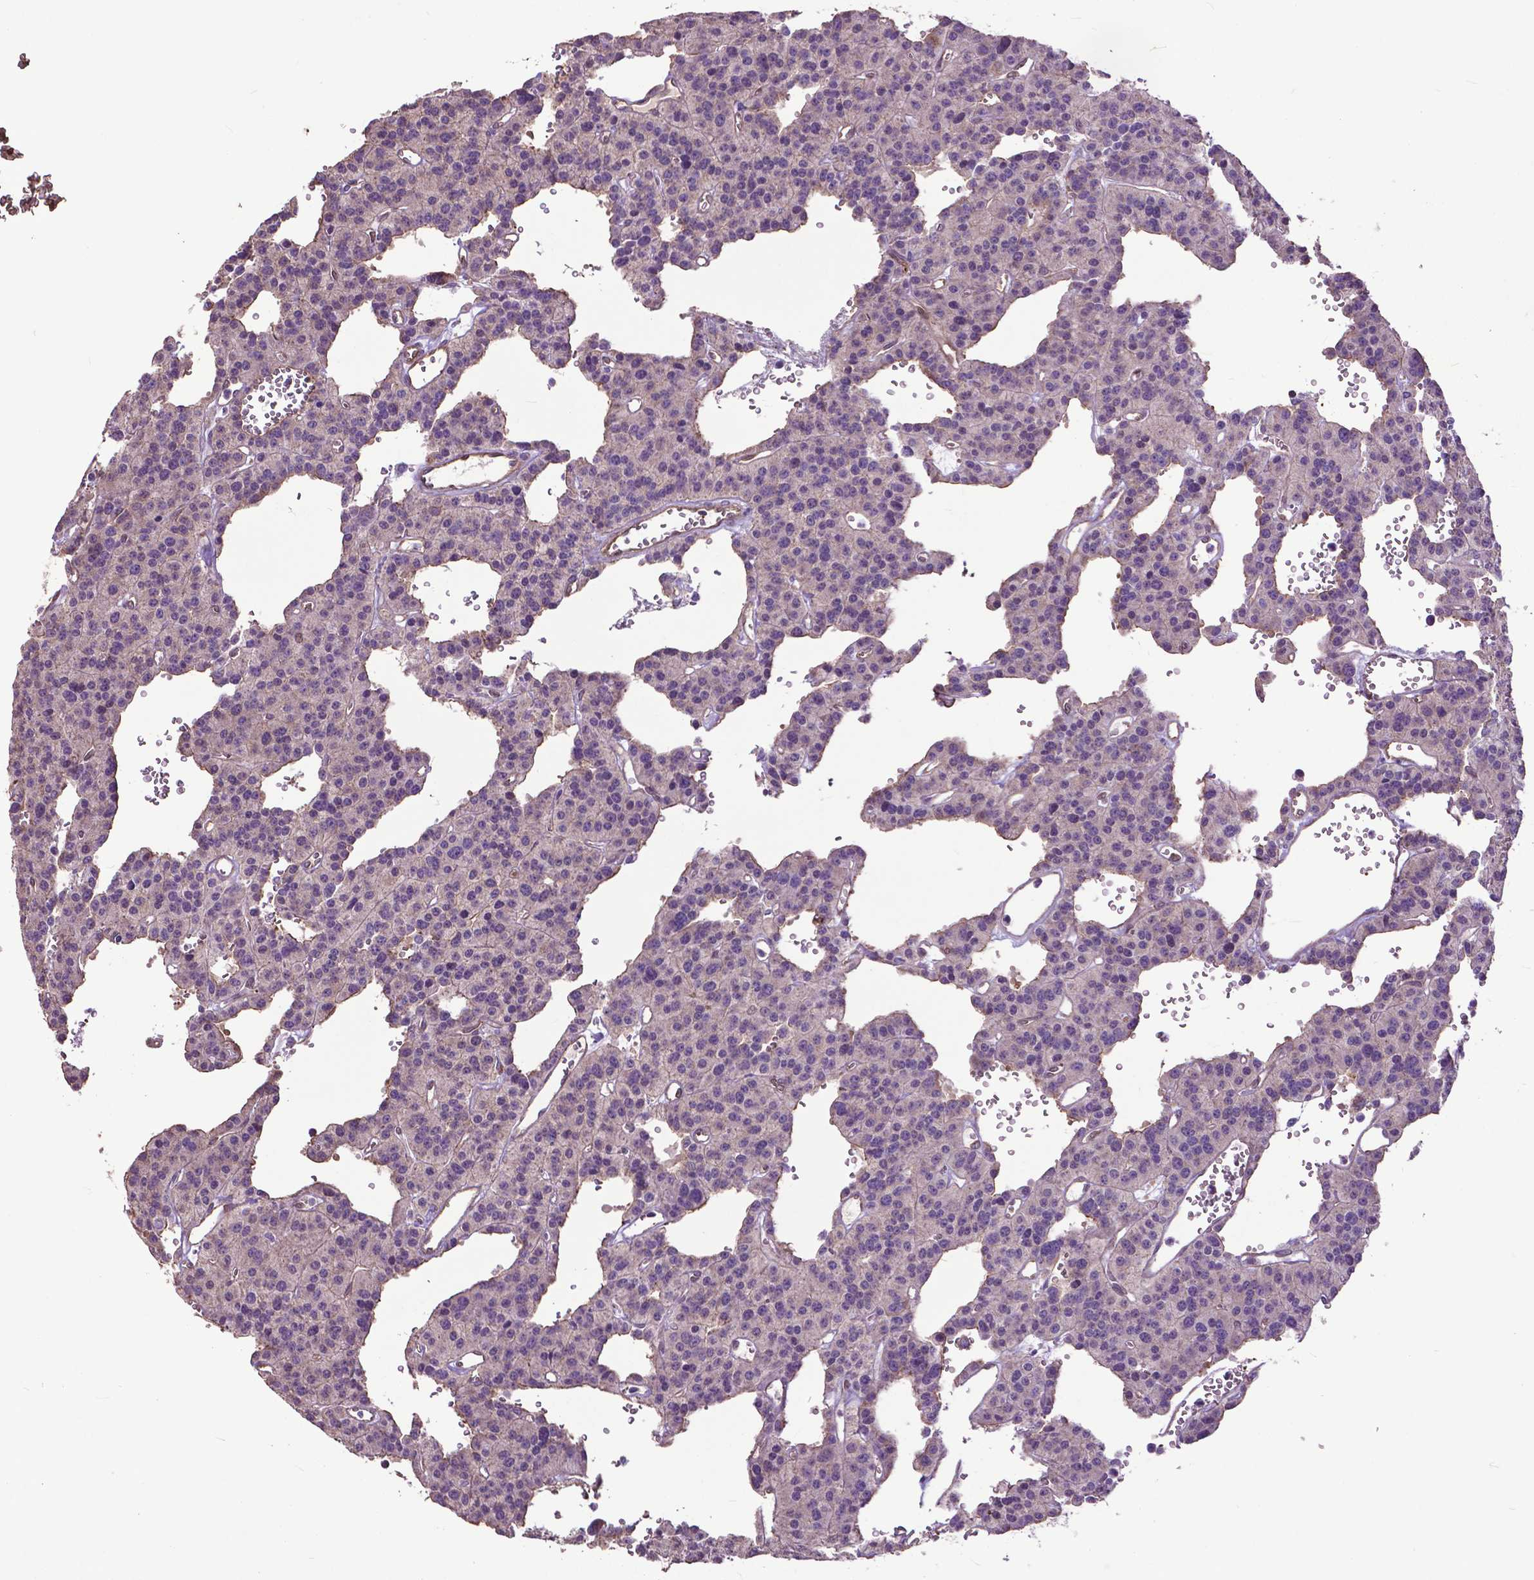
{"staining": {"intensity": "negative", "quantity": "none", "location": "none"}, "tissue": "carcinoid", "cell_type": "Tumor cells", "image_type": "cancer", "snomed": [{"axis": "morphology", "description": "Carcinoid, malignant, NOS"}, {"axis": "topography", "description": "Lung"}], "caption": "A high-resolution image shows immunohistochemistry staining of malignant carcinoid, which shows no significant staining in tumor cells.", "gene": "PDLIM1", "patient": {"sex": "female", "age": 71}}